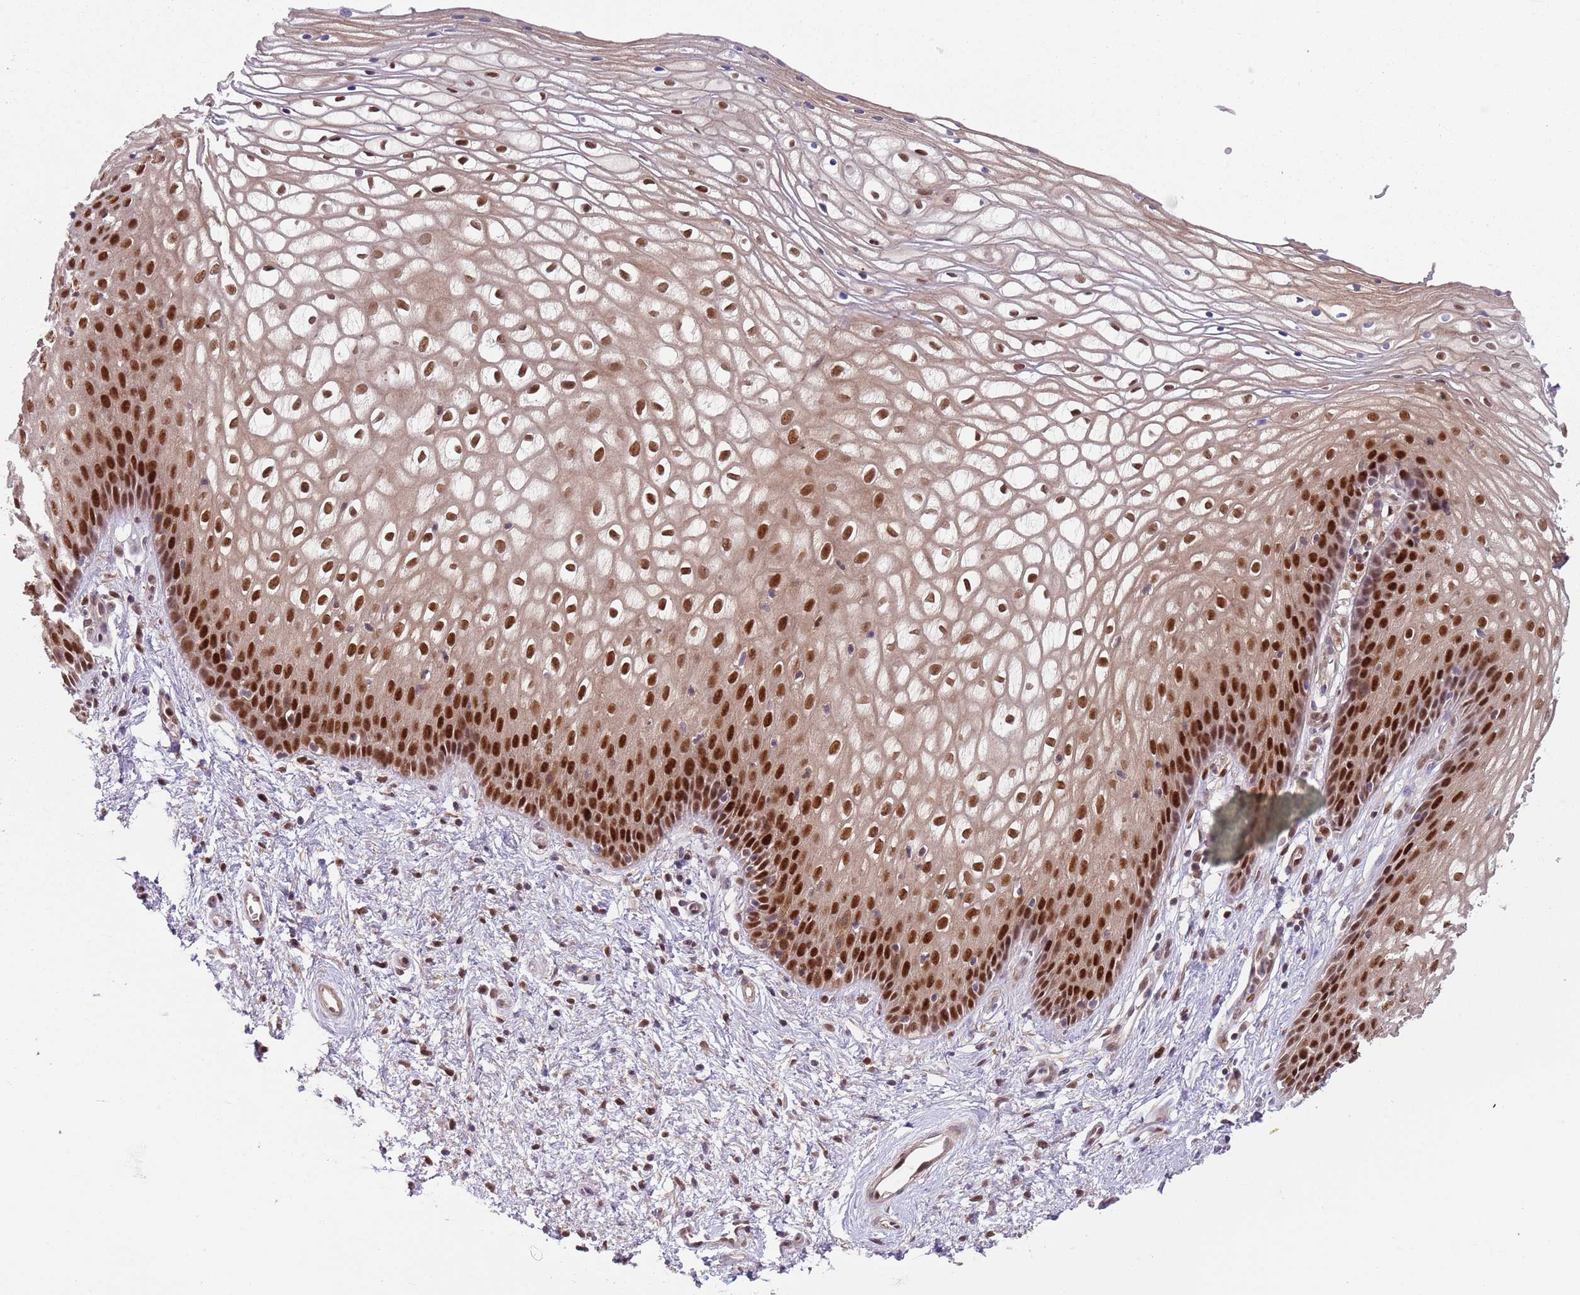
{"staining": {"intensity": "strong", "quantity": ">75%", "location": "nuclear"}, "tissue": "vagina", "cell_type": "Squamous epithelial cells", "image_type": "normal", "snomed": [{"axis": "morphology", "description": "Normal tissue, NOS"}, {"axis": "topography", "description": "Vagina"}], "caption": "A high amount of strong nuclear positivity is identified in about >75% of squamous epithelial cells in unremarkable vagina. (IHC, brightfield microscopy, high magnification).", "gene": "RMND5B", "patient": {"sex": "female", "age": 34}}